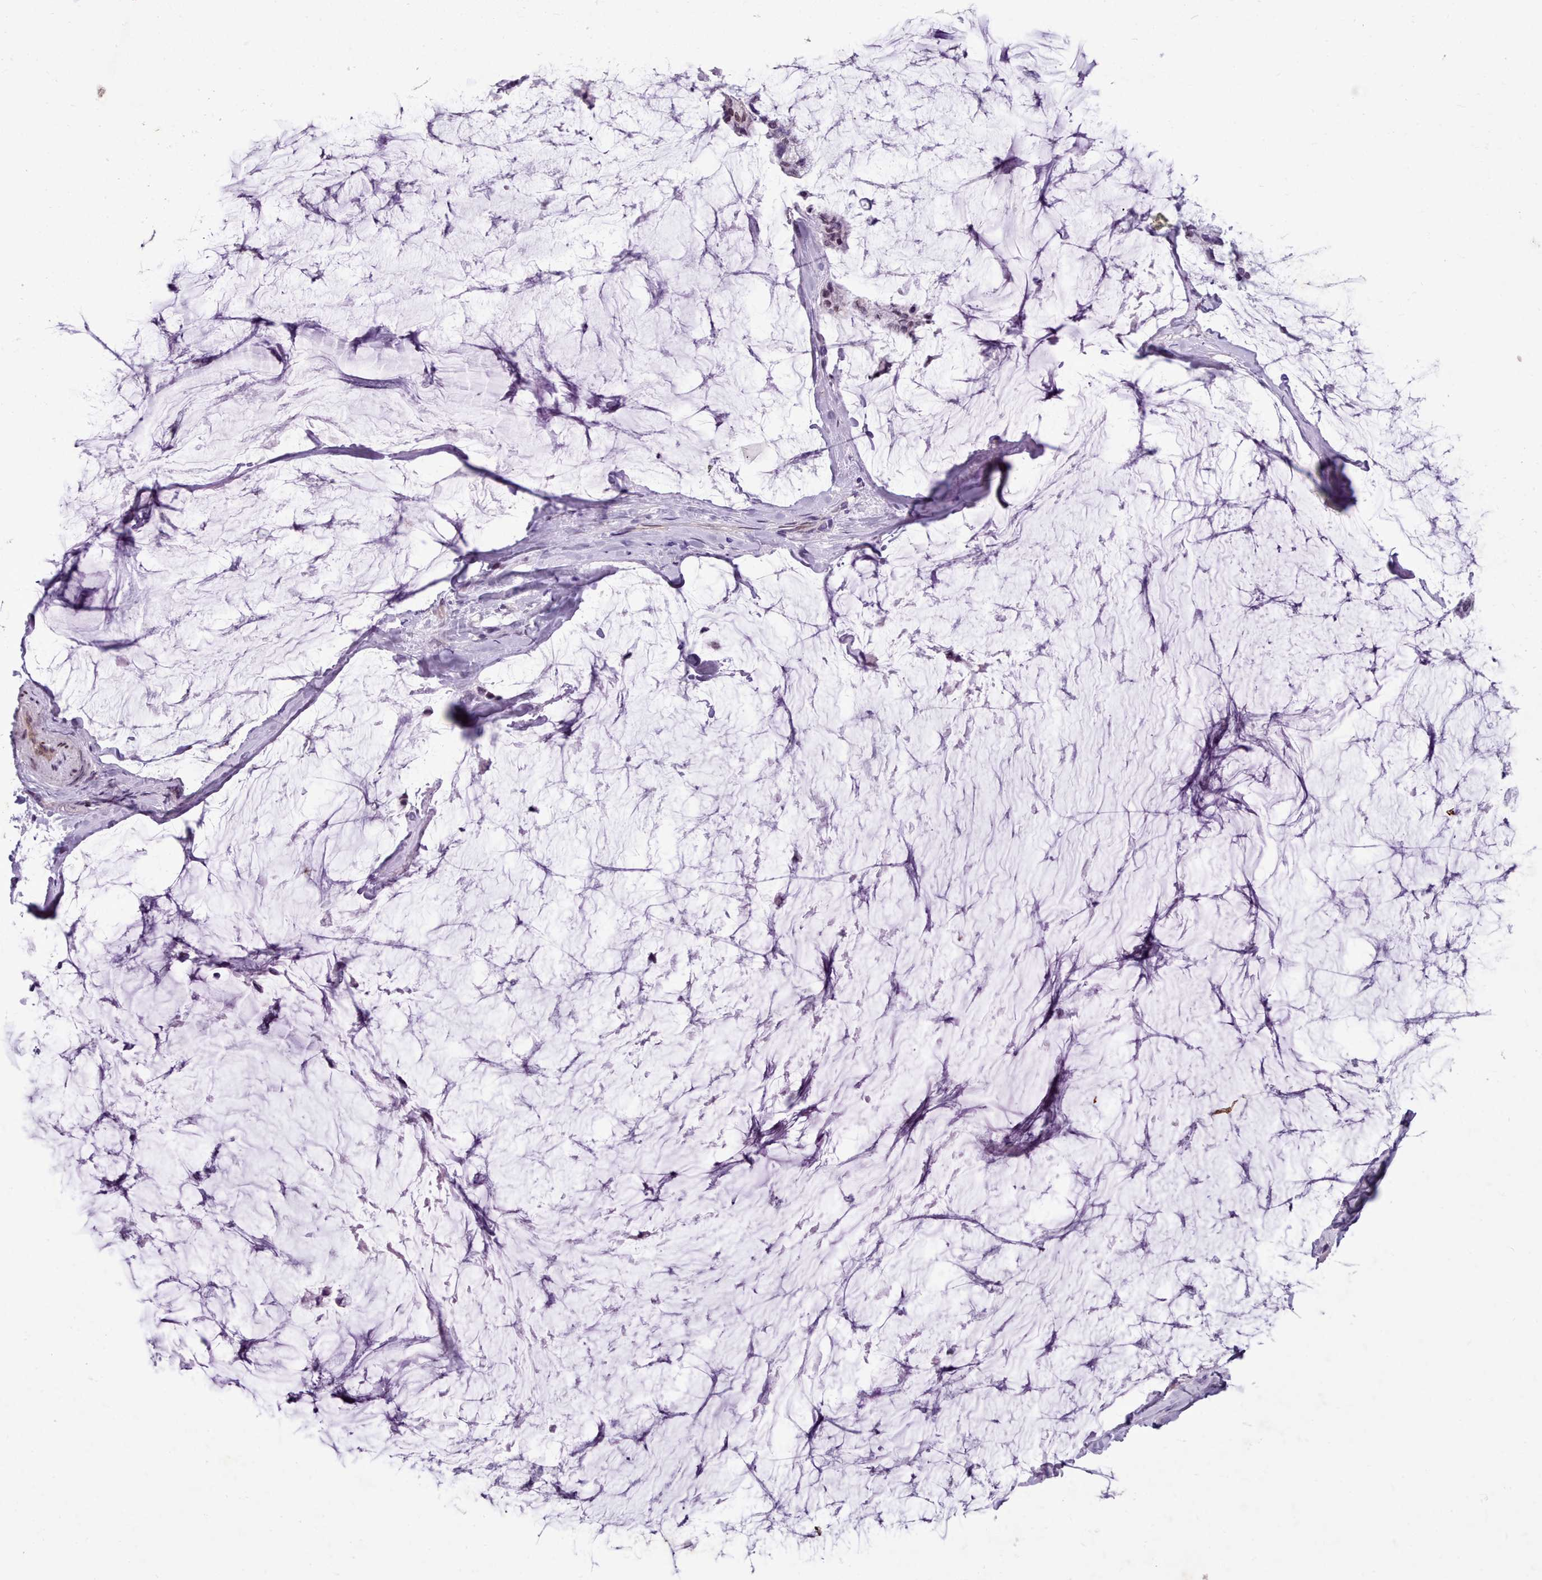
{"staining": {"intensity": "weak", "quantity": "<25%", "location": "nuclear"}, "tissue": "ovarian cancer", "cell_type": "Tumor cells", "image_type": "cancer", "snomed": [{"axis": "morphology", "description": "Cystadenocarcinoma, mucinous, NOS"}, {"axis": "topography", "description": "Ovary"}], "caption": "This is a photomicrograph of IHC staining of ovarian cancer (mucinous cystadenocarcinoma), which shows no staining in tumor cells. (DAB (3,3'-diaminobenzidine) IHC, high magnification).", "gene": "KCNT2", "patient": {"sex": "female", "age": 39}}